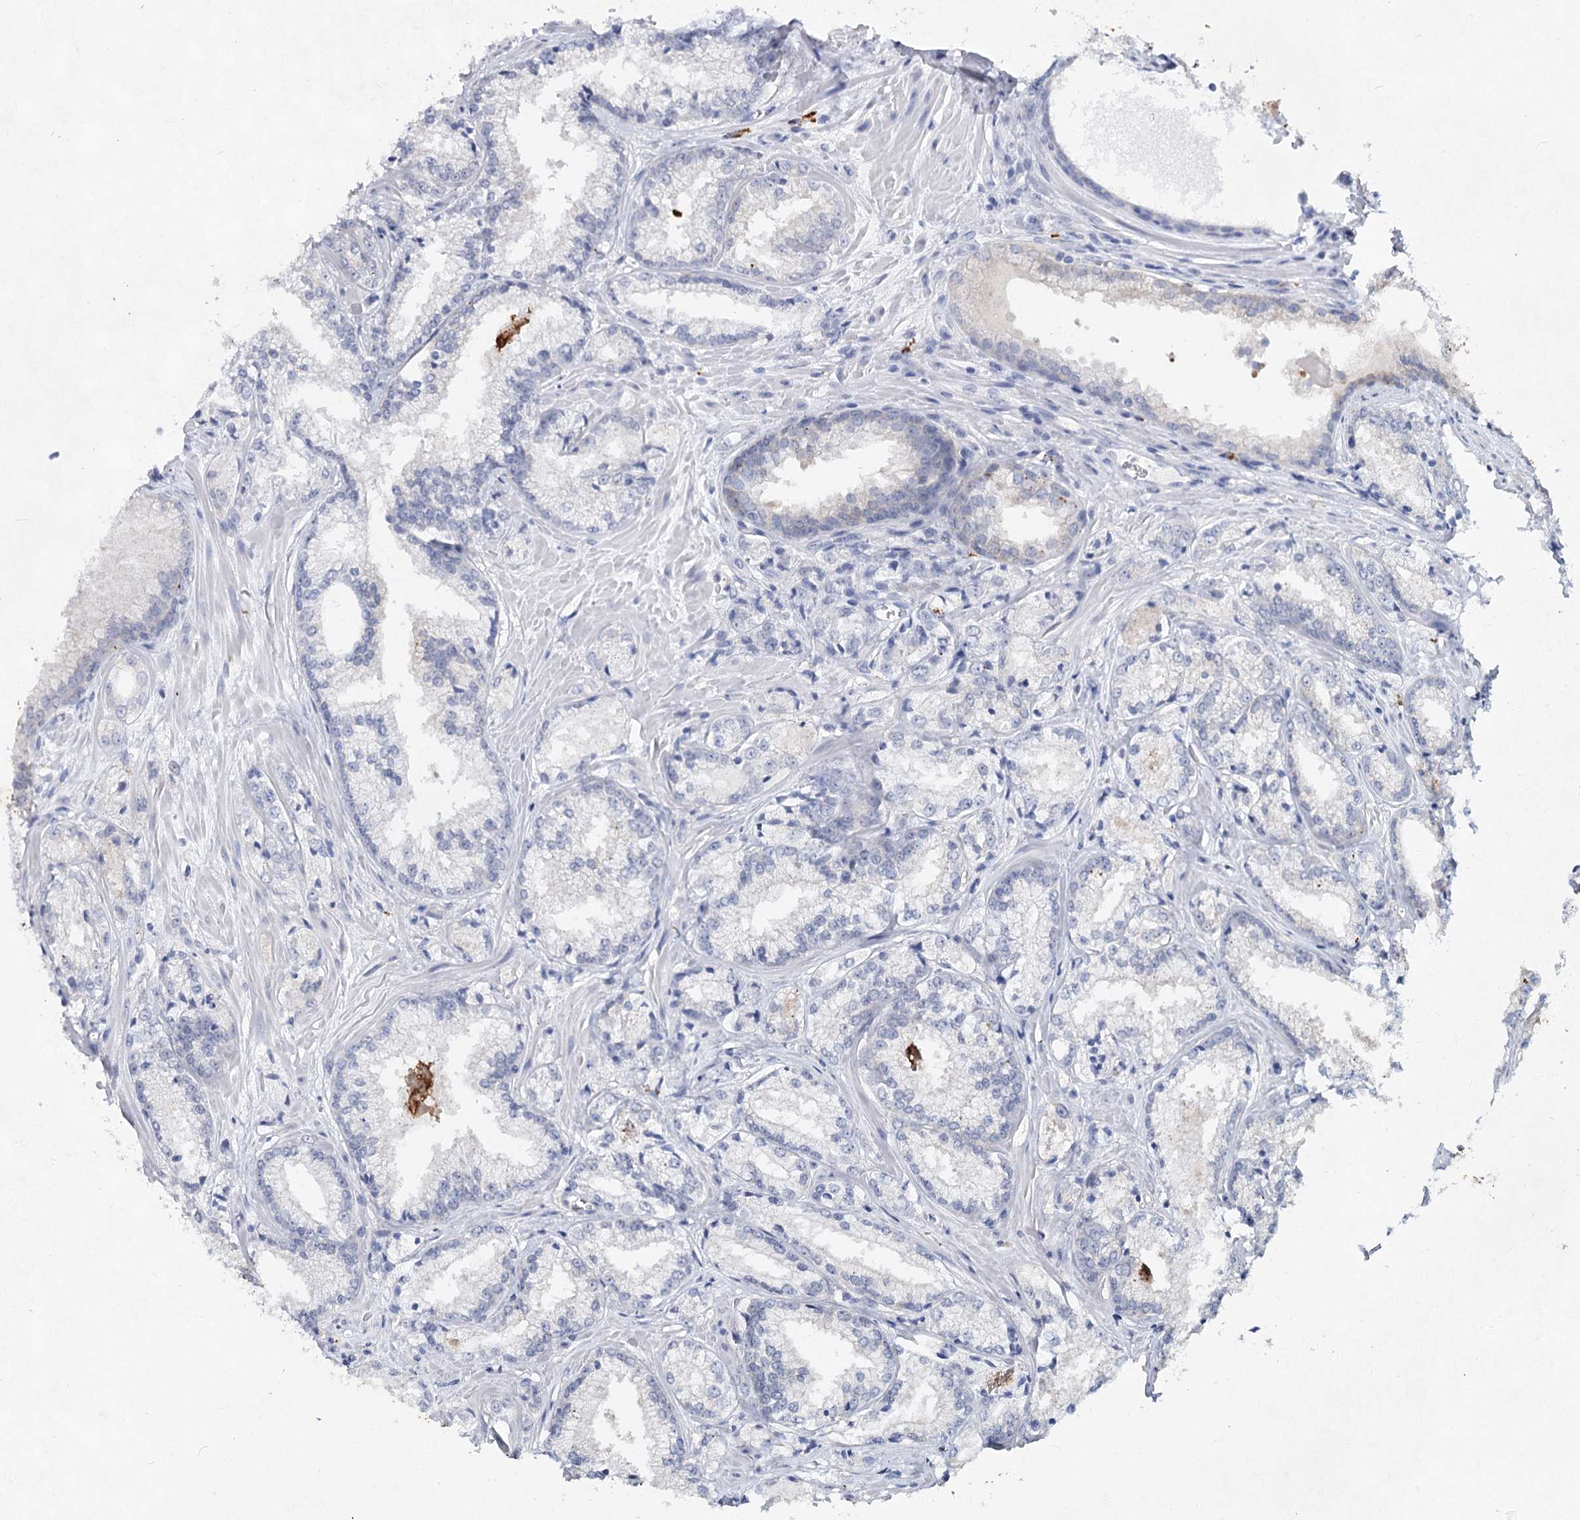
{"staining": {"intensity": "negative", "quantity": "none", "location": "none"}, "tissue": "prostate cancer", "cell_type": "Tumor cells", "image_type": "cancer", "snomed": [{"axis": "morphology", "description": "Adenocarcinoma, Low grade"}, {"axis": "topography", "description": "Prostate"}], "caption": "Protein analysis of prostate cancer (low-grade adenocarcinoma) shows no significant staining in tumor cells.", "gene": "CCDC73", "patient": {"sex": "male", "age": 47}}